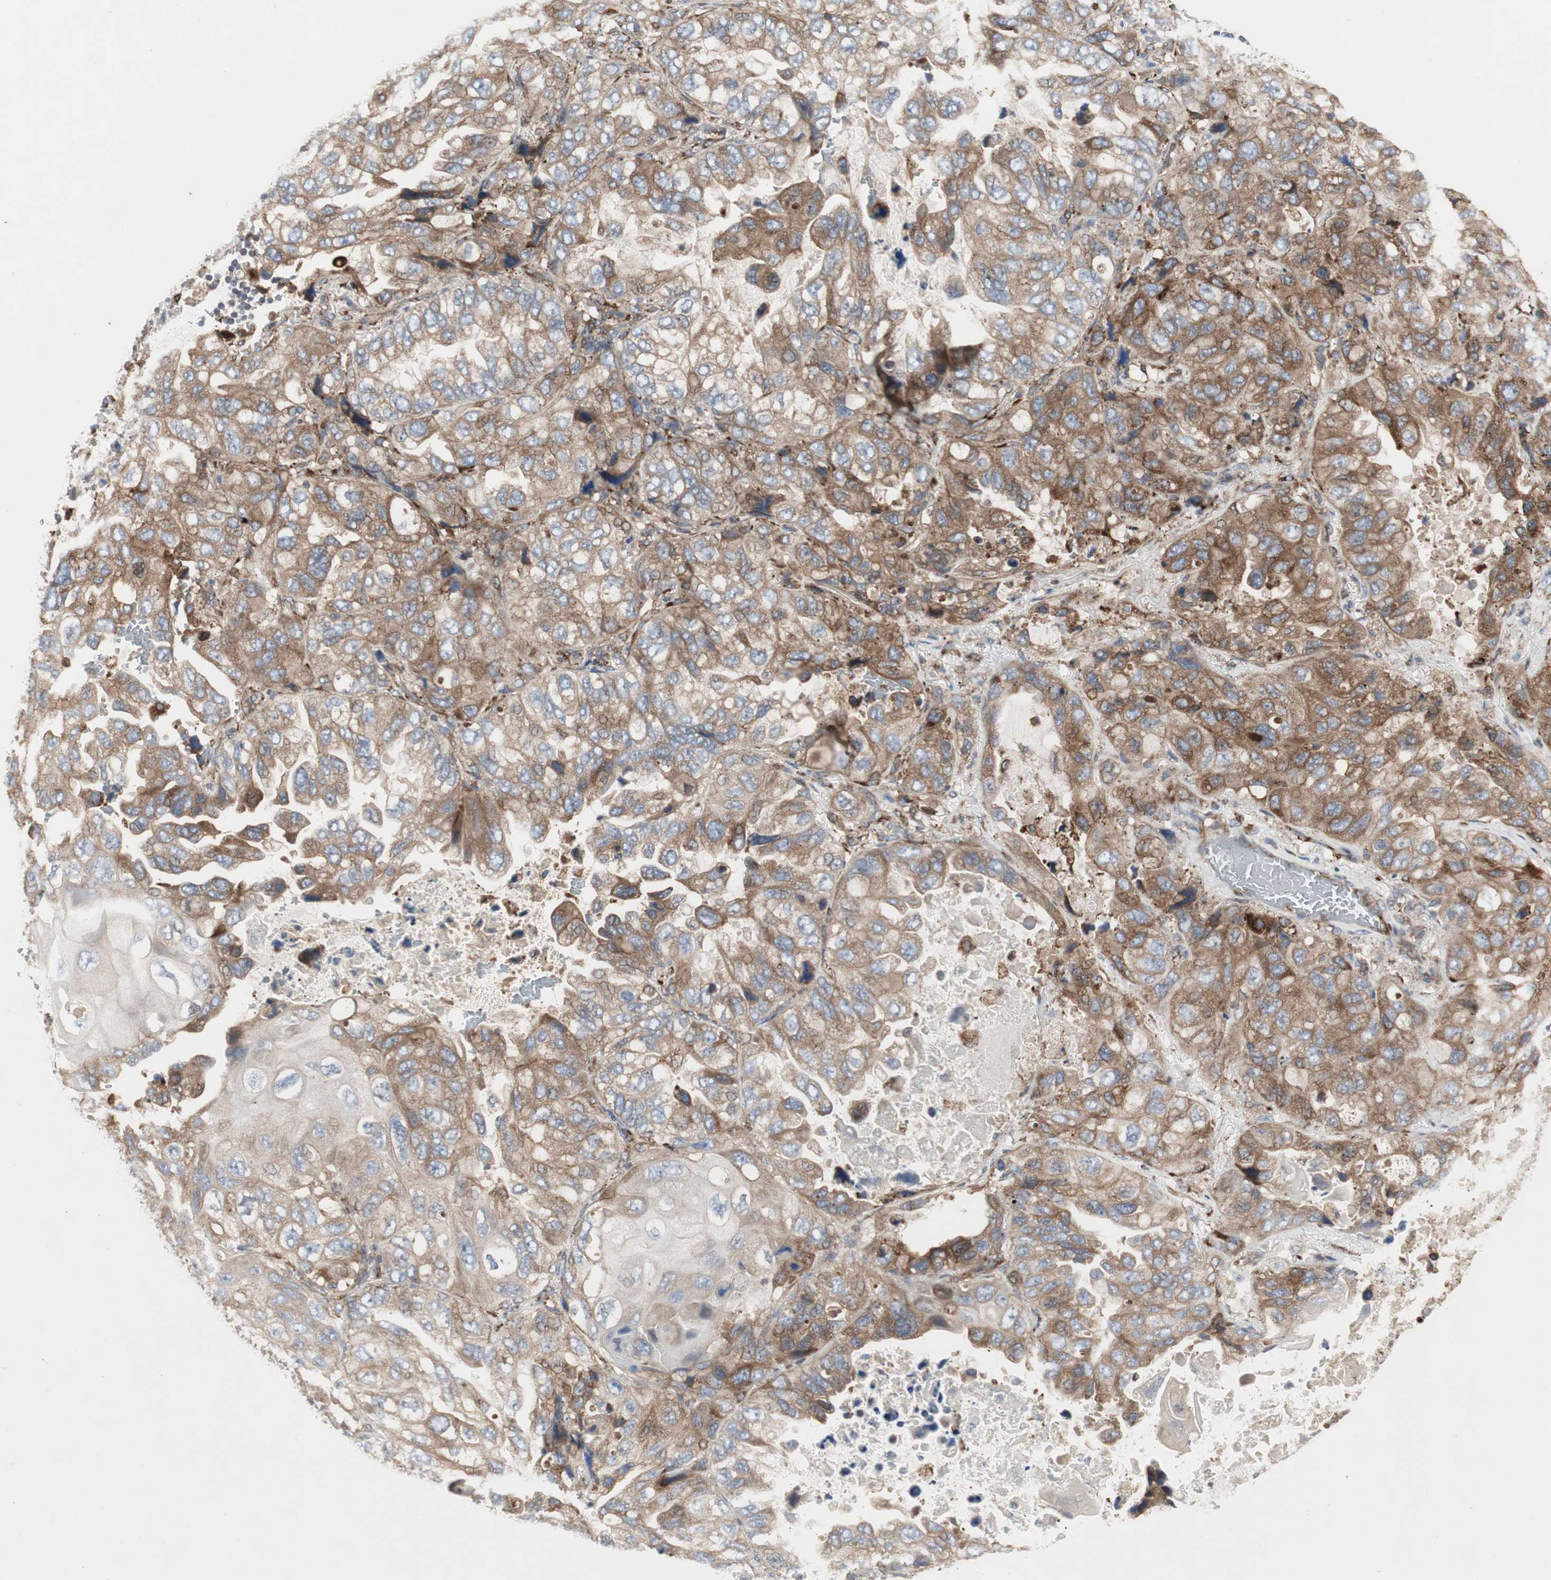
{"staining": {"intensity": "moderate", "quantity": ">75%", "location": "cytoplasmic/membranous"}, "tissue": "lung cancer", "cell_type": "Tumor cells", "image_type": "cancer", "snomed": [{"axis": "morphology", "description": "Squamous cell carcinoma, NOS"}, {"axis": "topography", "description": "Lung"}], "caption": "High-magnification brightfield microscopy of lung squamous cell carcinoma stained with DAB (3,3'-diaminobenzidine) (brown) and counterstained with hematoxylin (blue). tumor cells exhibit moderate cytoplasmic/membranous positivity is seen in about>75% of cells. The staining is performed using DAB brown chromogen to label protein expression. The nuclei are counter-stained blue using hematoxylin.", "gene": "H6PD", "patient": {"sex": "female", "age": 73}}